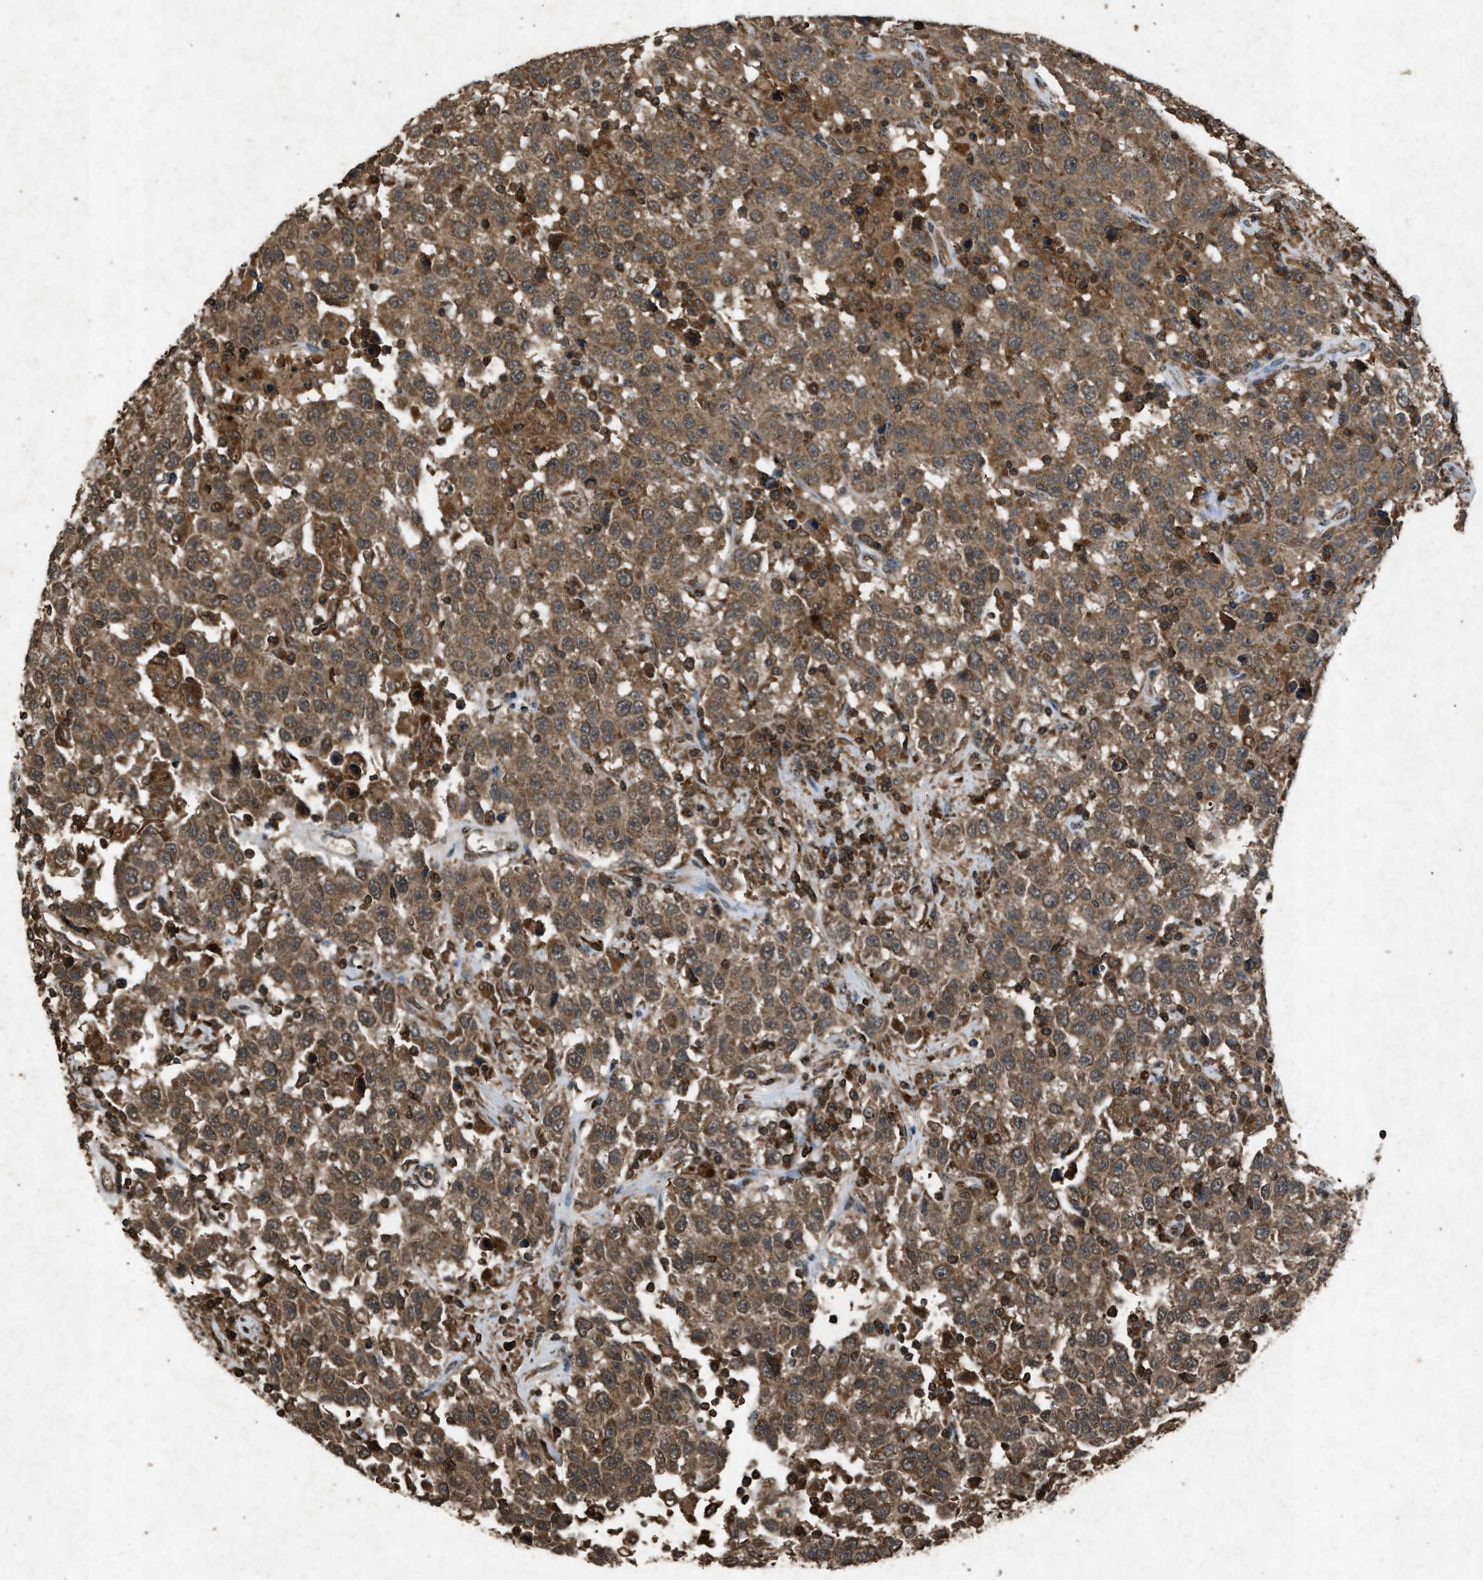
{"staining": {"intensity": "moderate", "quantity": ">75%", "location": "cytoplasmic/membranous"}, "tissue": "testis cancer", "cell_type": "Tumor cells", "image_type": "cancer", "snomed": [{"axis": "morphology", "description": "Seminoma, NOS"}, {"axis": "topography", "description": "Testis"}], "caption": "IHC staining of seminoma (testis), which demonstrates medium levels of moderate cytoplasmic/membranous staining in approximately >75% of tumor cells indicating moderate cytoplasmic/membranous protein expression. The staining was performed using DAB (brown) for protein detection and nuclei were counterstained in hematoxylin (blue).", "gene": "OAS1", "patient": {"sex": "male", "age": 41}}